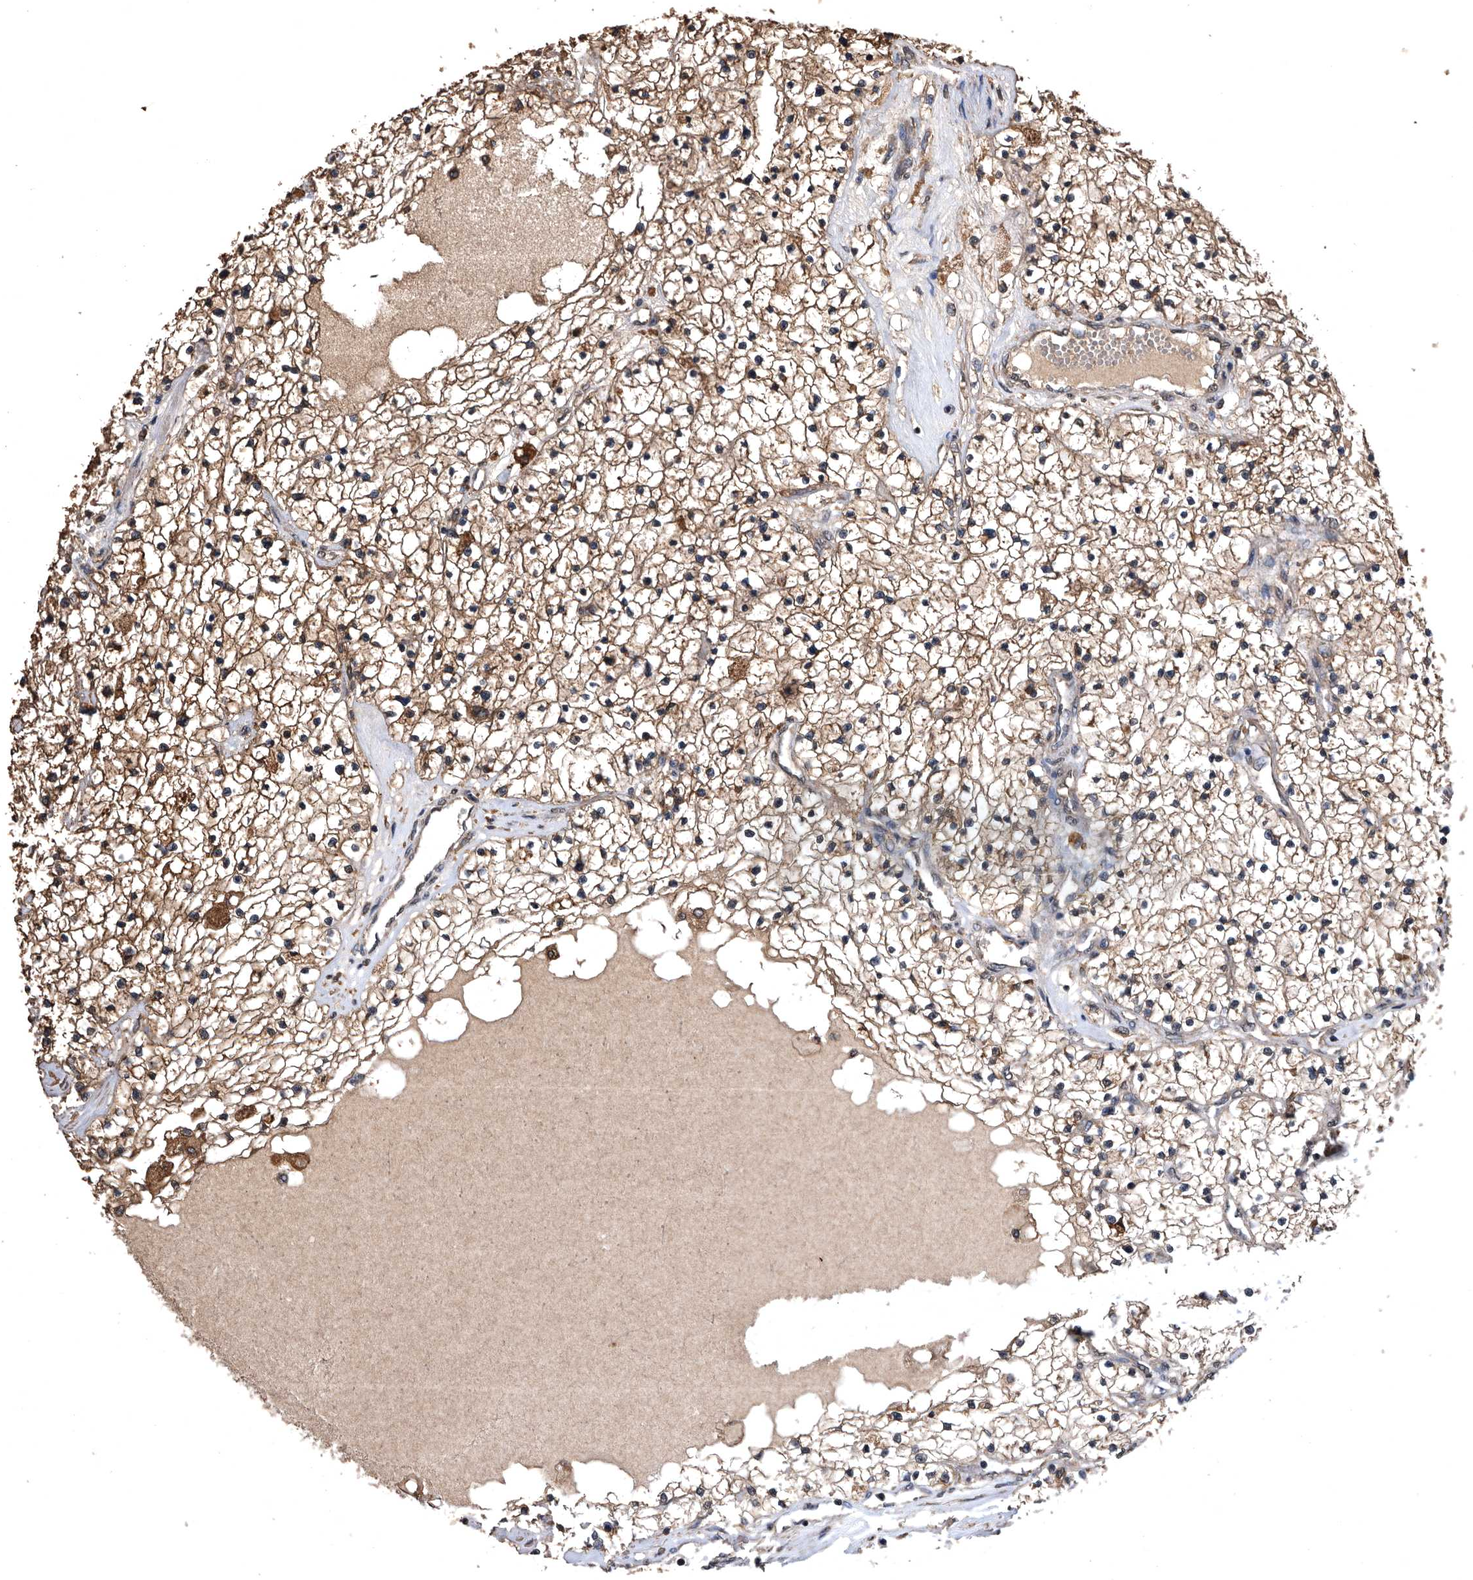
{"staining": {"intensity": "moderate", "quantity": ">75%", "location": "cytoplasmic/membranous"}, "tissue": "renal cancer", "cell_type": "Tumor cells", "image_type": "cancer", "snomed": [{"axis": "morphology", "description": "Adenocarcinoma, NOS"}, {"axis": "topography", "description": "Kidney"}], "caption": "Tumor cells reveal medium levels of moderate cytoplasmic/membranous positivity in approximately >75% of cells in human renal cancer (adenocarcinoma).", "gene": "NRBP1", "patient": {"sex": "male", "age": 68}}